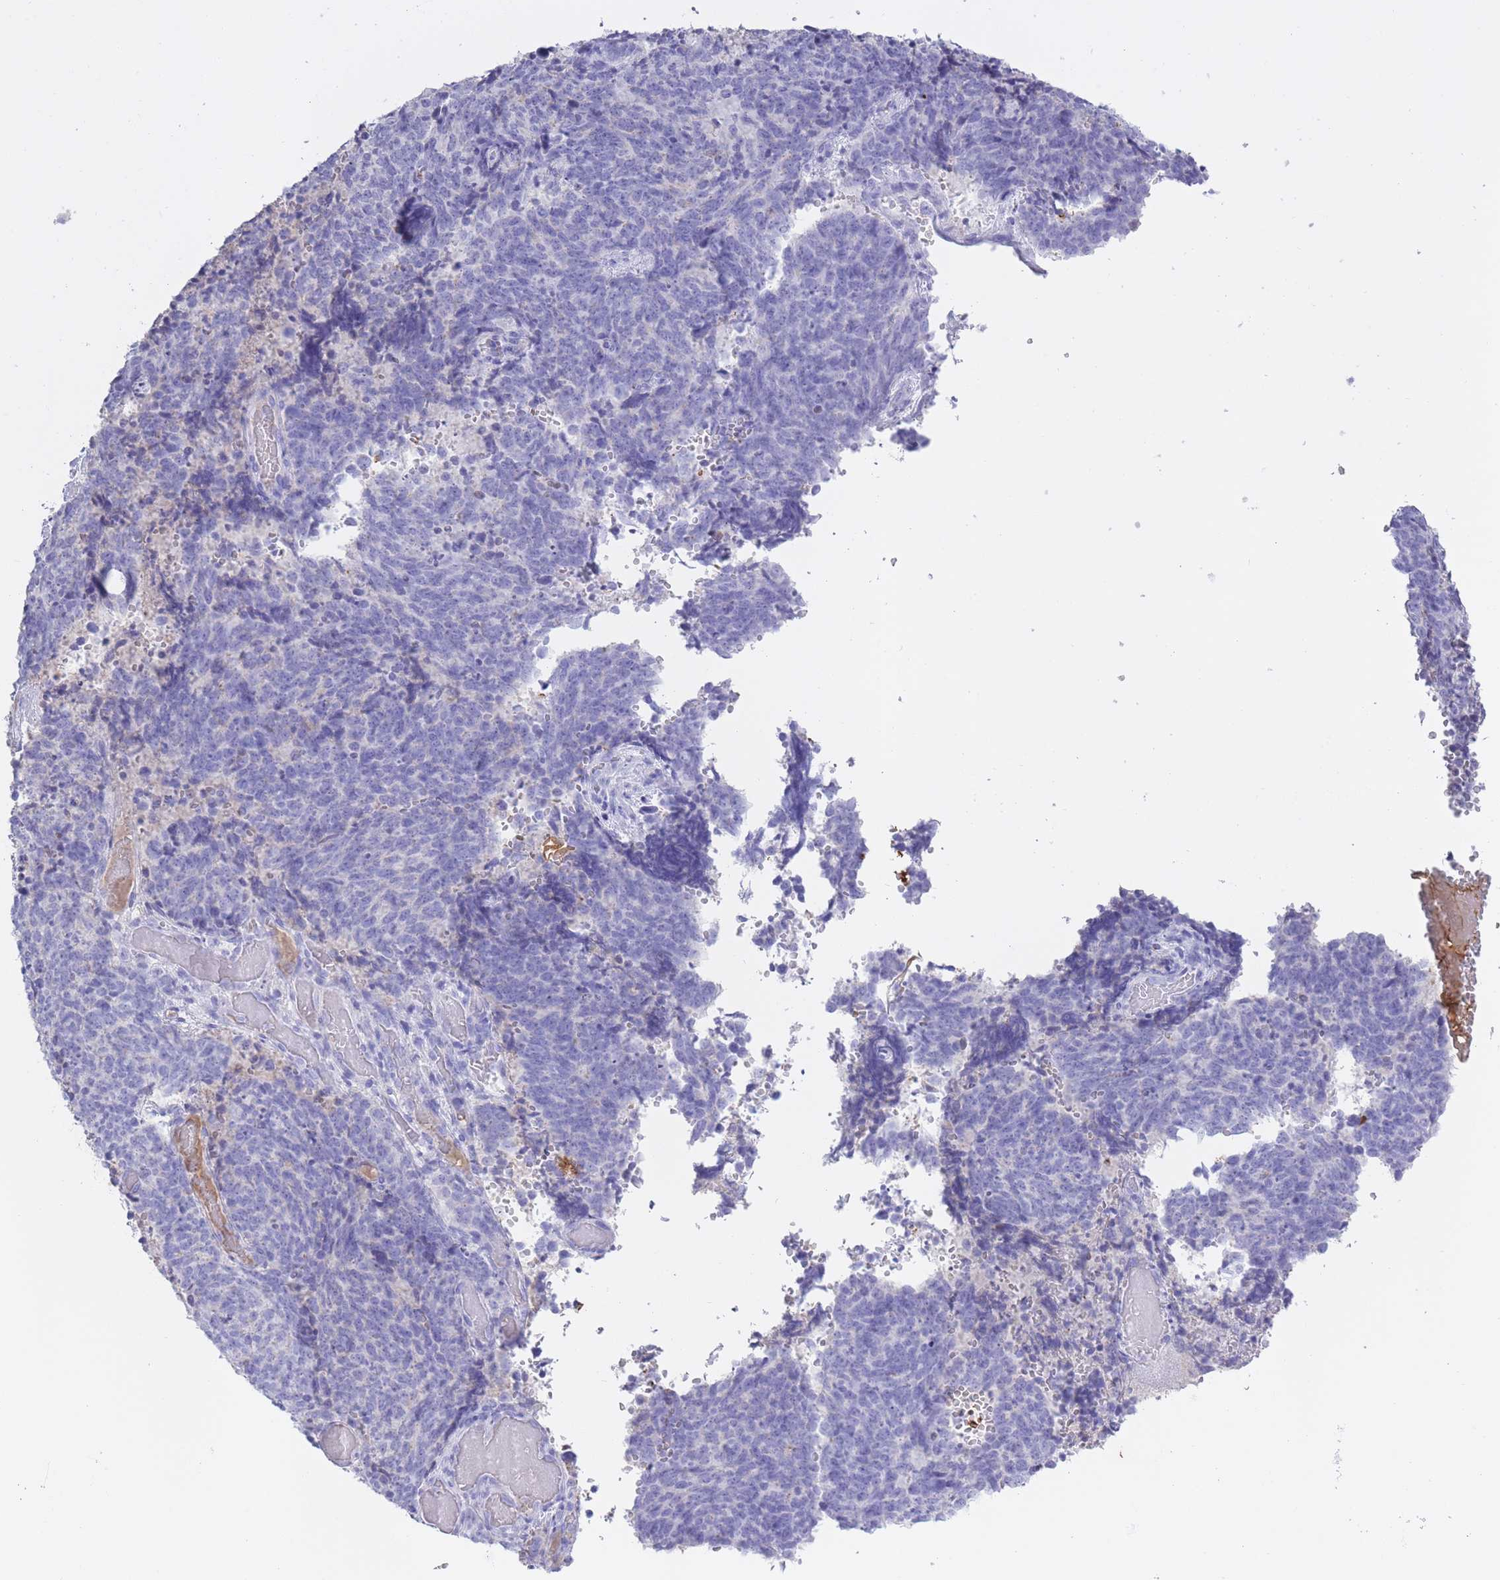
{"staining": {"intensity": "negative", "quantity": "none", "location": "none"}, "tissue": "cervical cancer", "cell_type": "Tumor cells", "image_type": "cancer", "snomed": [{"axis": "morphology", "description": "Squamous cell carcinoma, NOS"}, {"axis": "topography", "description": "Cervix"}], "caption": "A high-resolution histopathology image shows immunohistochemistry (IHC) staining of cervical cancer (squamous cell carcinoma), which exhibits no significant expression in tumor cells.", "gene": "AP3S2", "patient": {"sex": "female", "age": 29}}